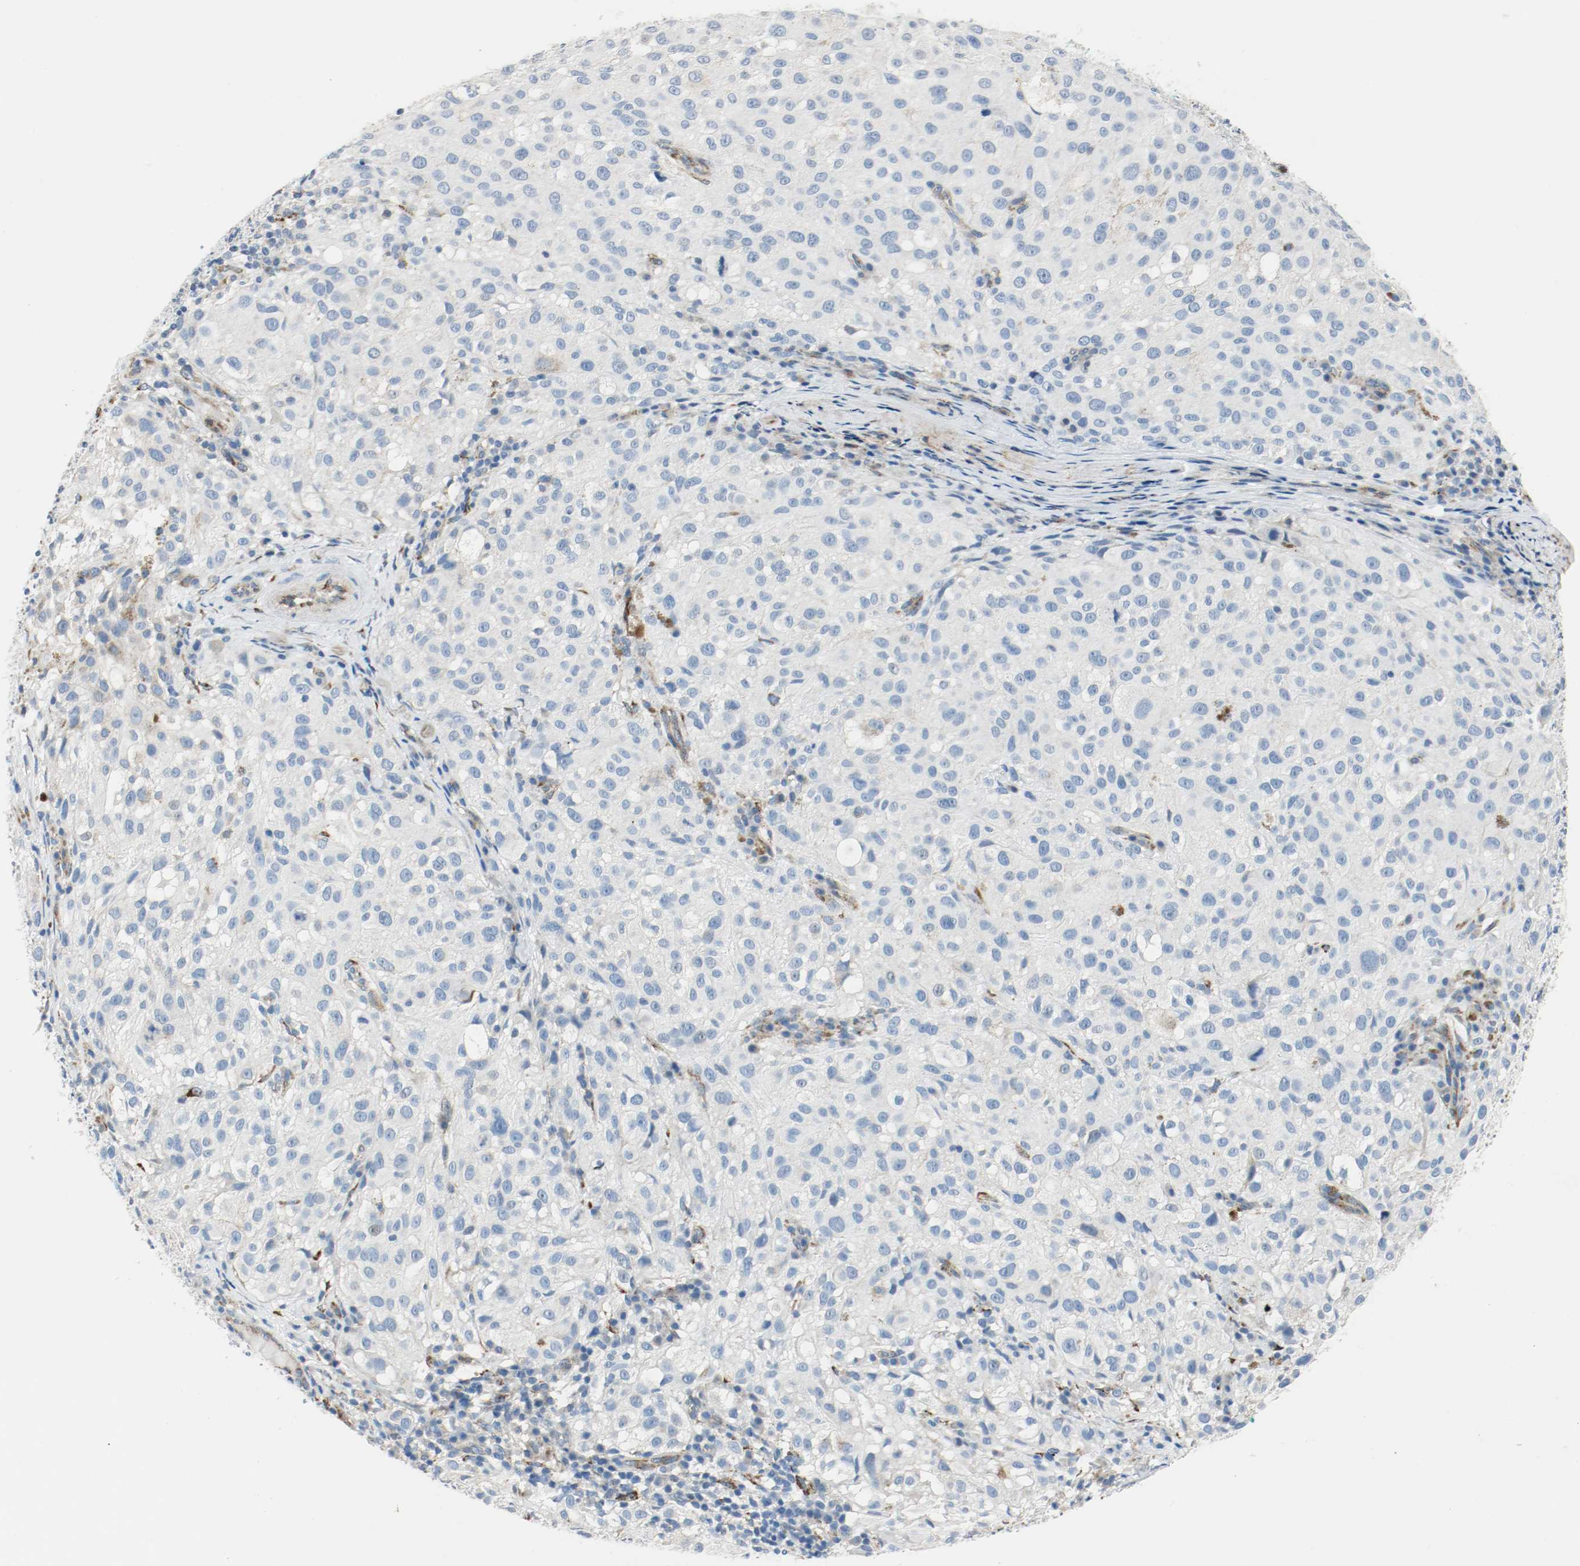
{"staining": {"intensity": "negative", "quantity": "none", "location": "none"}, "tissue": "melanoma", "cell_type": "Tumor cells", "image_type": "cancer", "snomed": [{"axis": "morphology", "description": "Necrosis, NOS"}, {"axis": "morphology", "description": "Malignant melanoma, NOS"}, {"axis": "topography", "description": "Skin"}], "caption": "Immunohistochemical staining of human melanoma shows no significant expression in tumor cells.", "gene": "LAMB1", "patient": {"sex": "female", "age": 87}}